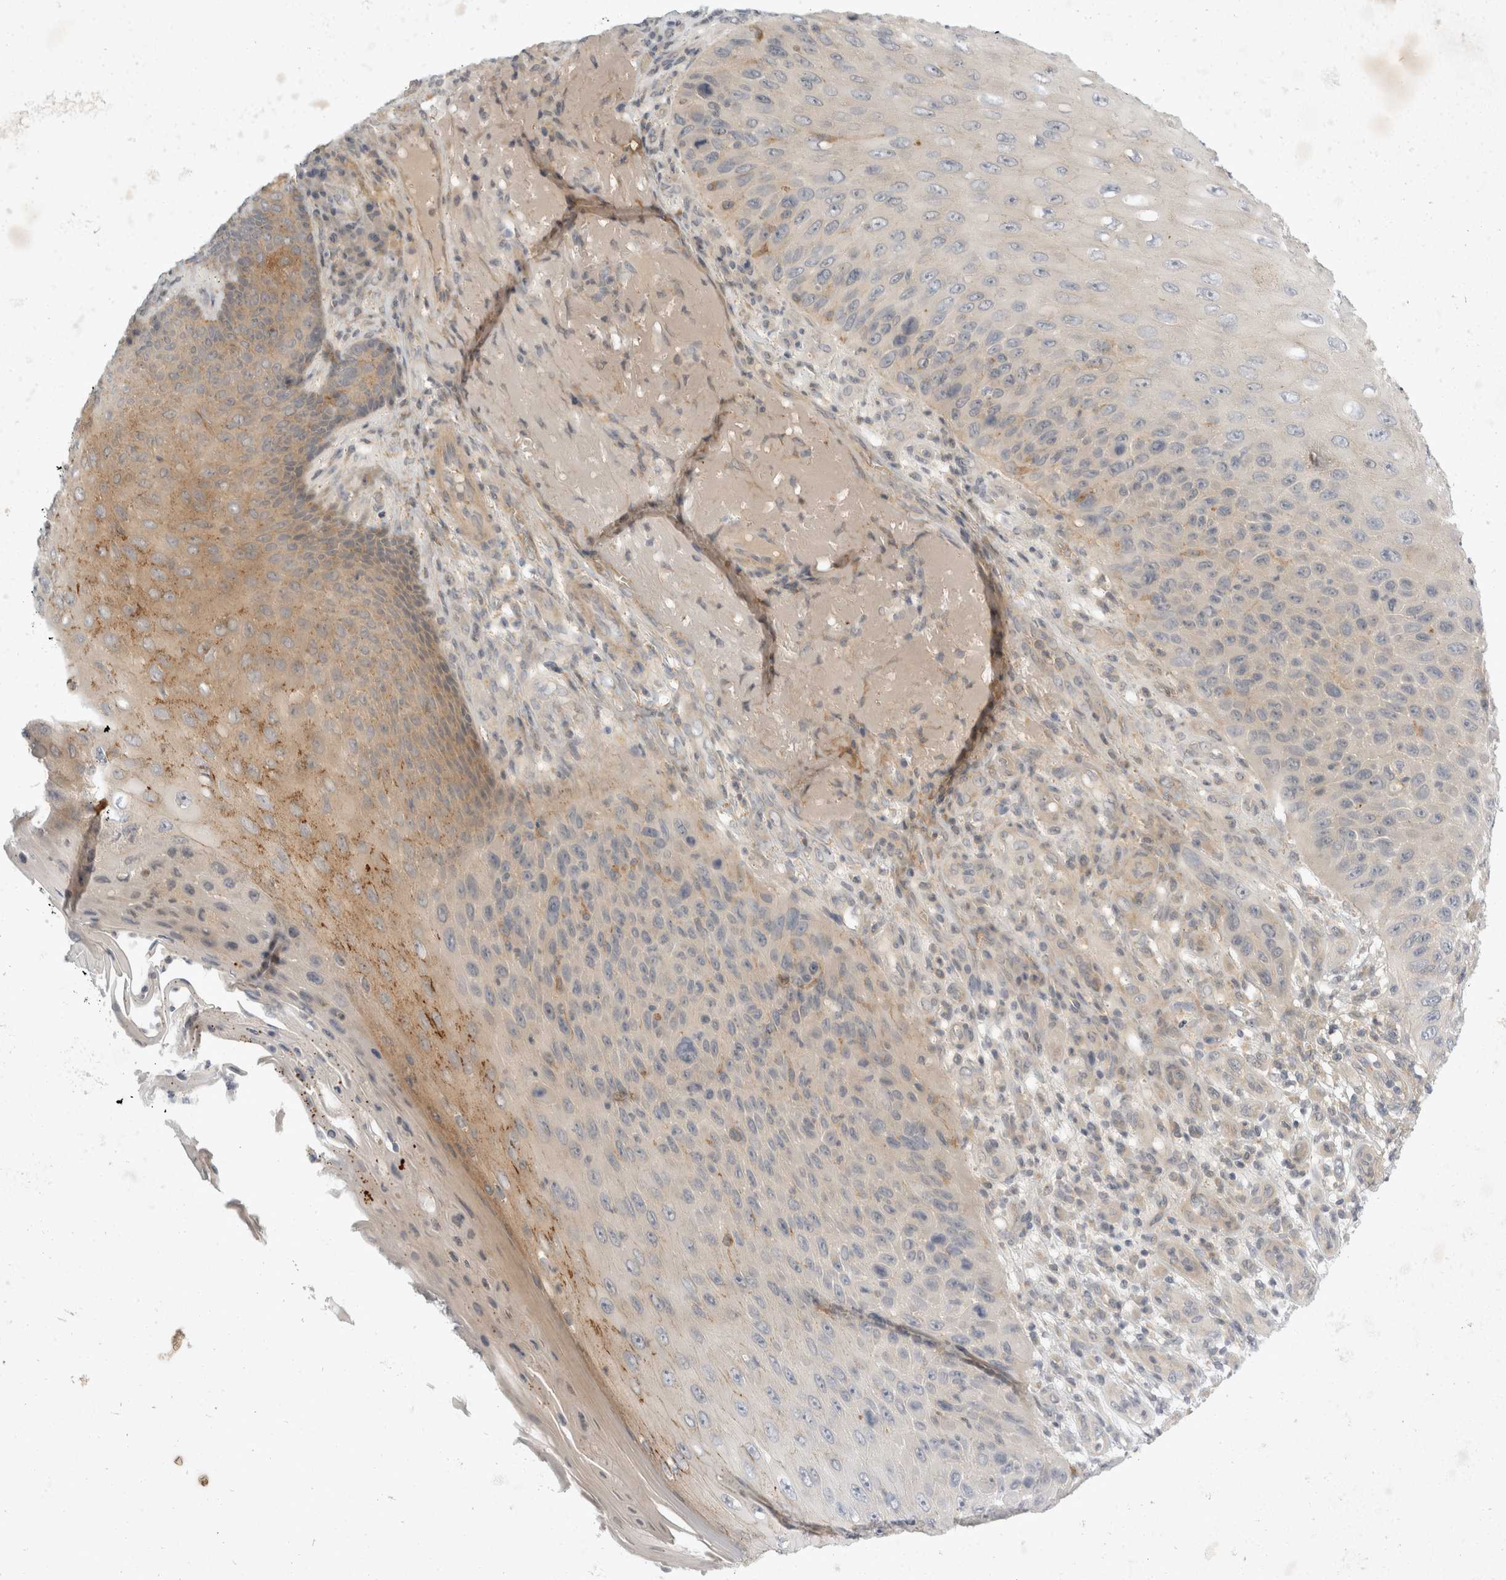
{"staining": {"intensity": "weak", "quantity": "<25%", "location": "cytoplasmic/membranous"}, "tissue": "skin cancer", "cell_type": "Tumor cells", "image_type": "cancer", "snomed": [{"axis": "morphology", "description": "Squamous cell carcinoma, NOS"}, {"axis": "topography", "description": "Skin"}], "caption": "This is an immunohistochemistry histopathology image of skin squamous cell carcinoma. There is no expression in tumor cells.", "gene": "TOM1L2", "patient": {"sex": "female", "age": 88}}